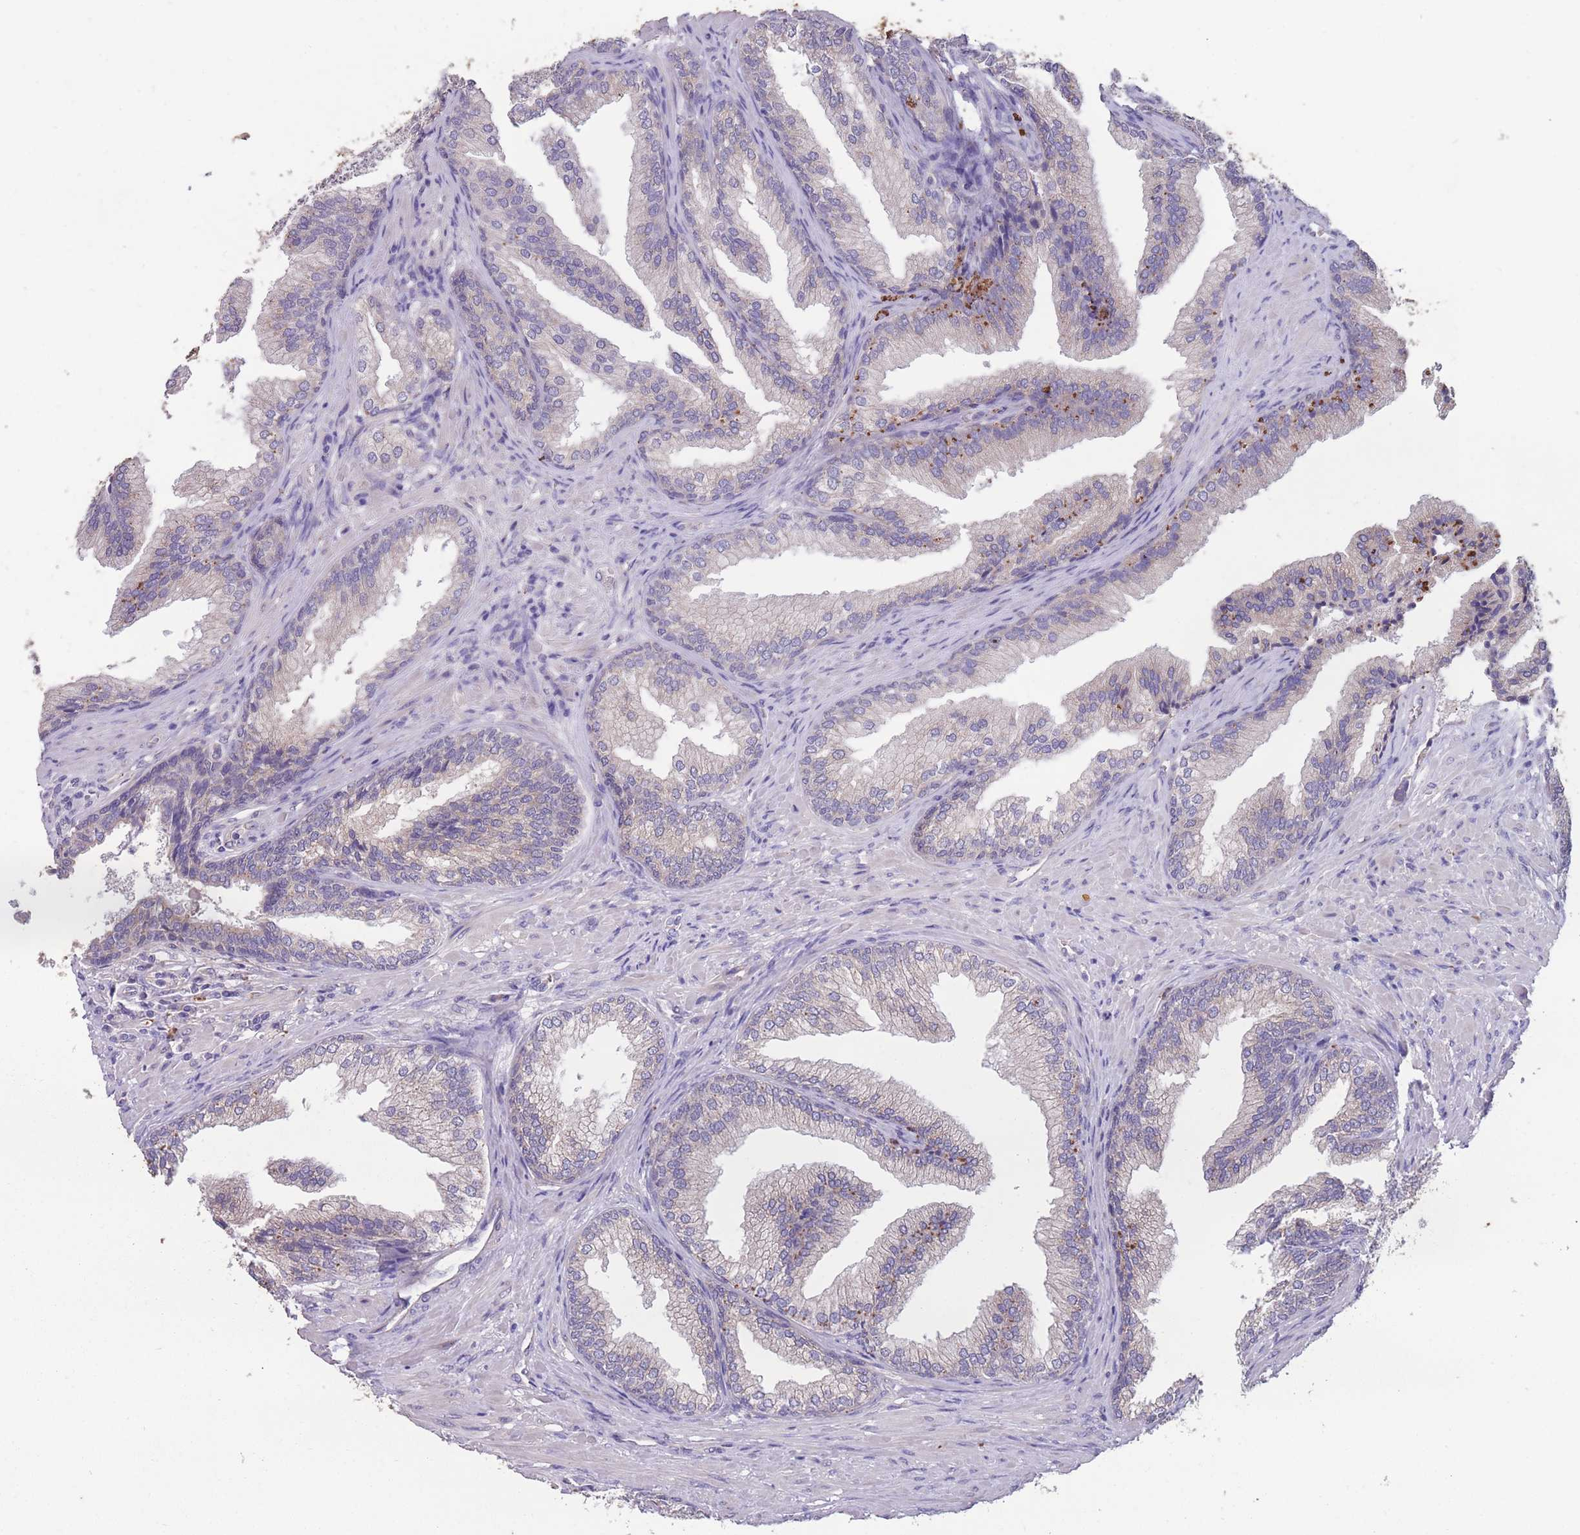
{"staining": {"intensity": "moderate", "quantity": "25%-75%", "location": "cytoplasmic/membranous"}, "tissue": "prostate", "cell_type": "Glandular cells", "image_type": "normal", "snomed": [{"axis": "morphology", "description": "Normal tissue, NOS"}, {"axis": "topography", "description": "Prostate"}], "caption": "Protein staining displays moderate cytoplasmic/membranous positivity in approximately 25%-75% of glandular cells in unremarkable prostate. (Brightfield microscopy of DAB IHC at high magnification).", "gene": "STIM2", "patient": {"sex": "male", "age": 76}}